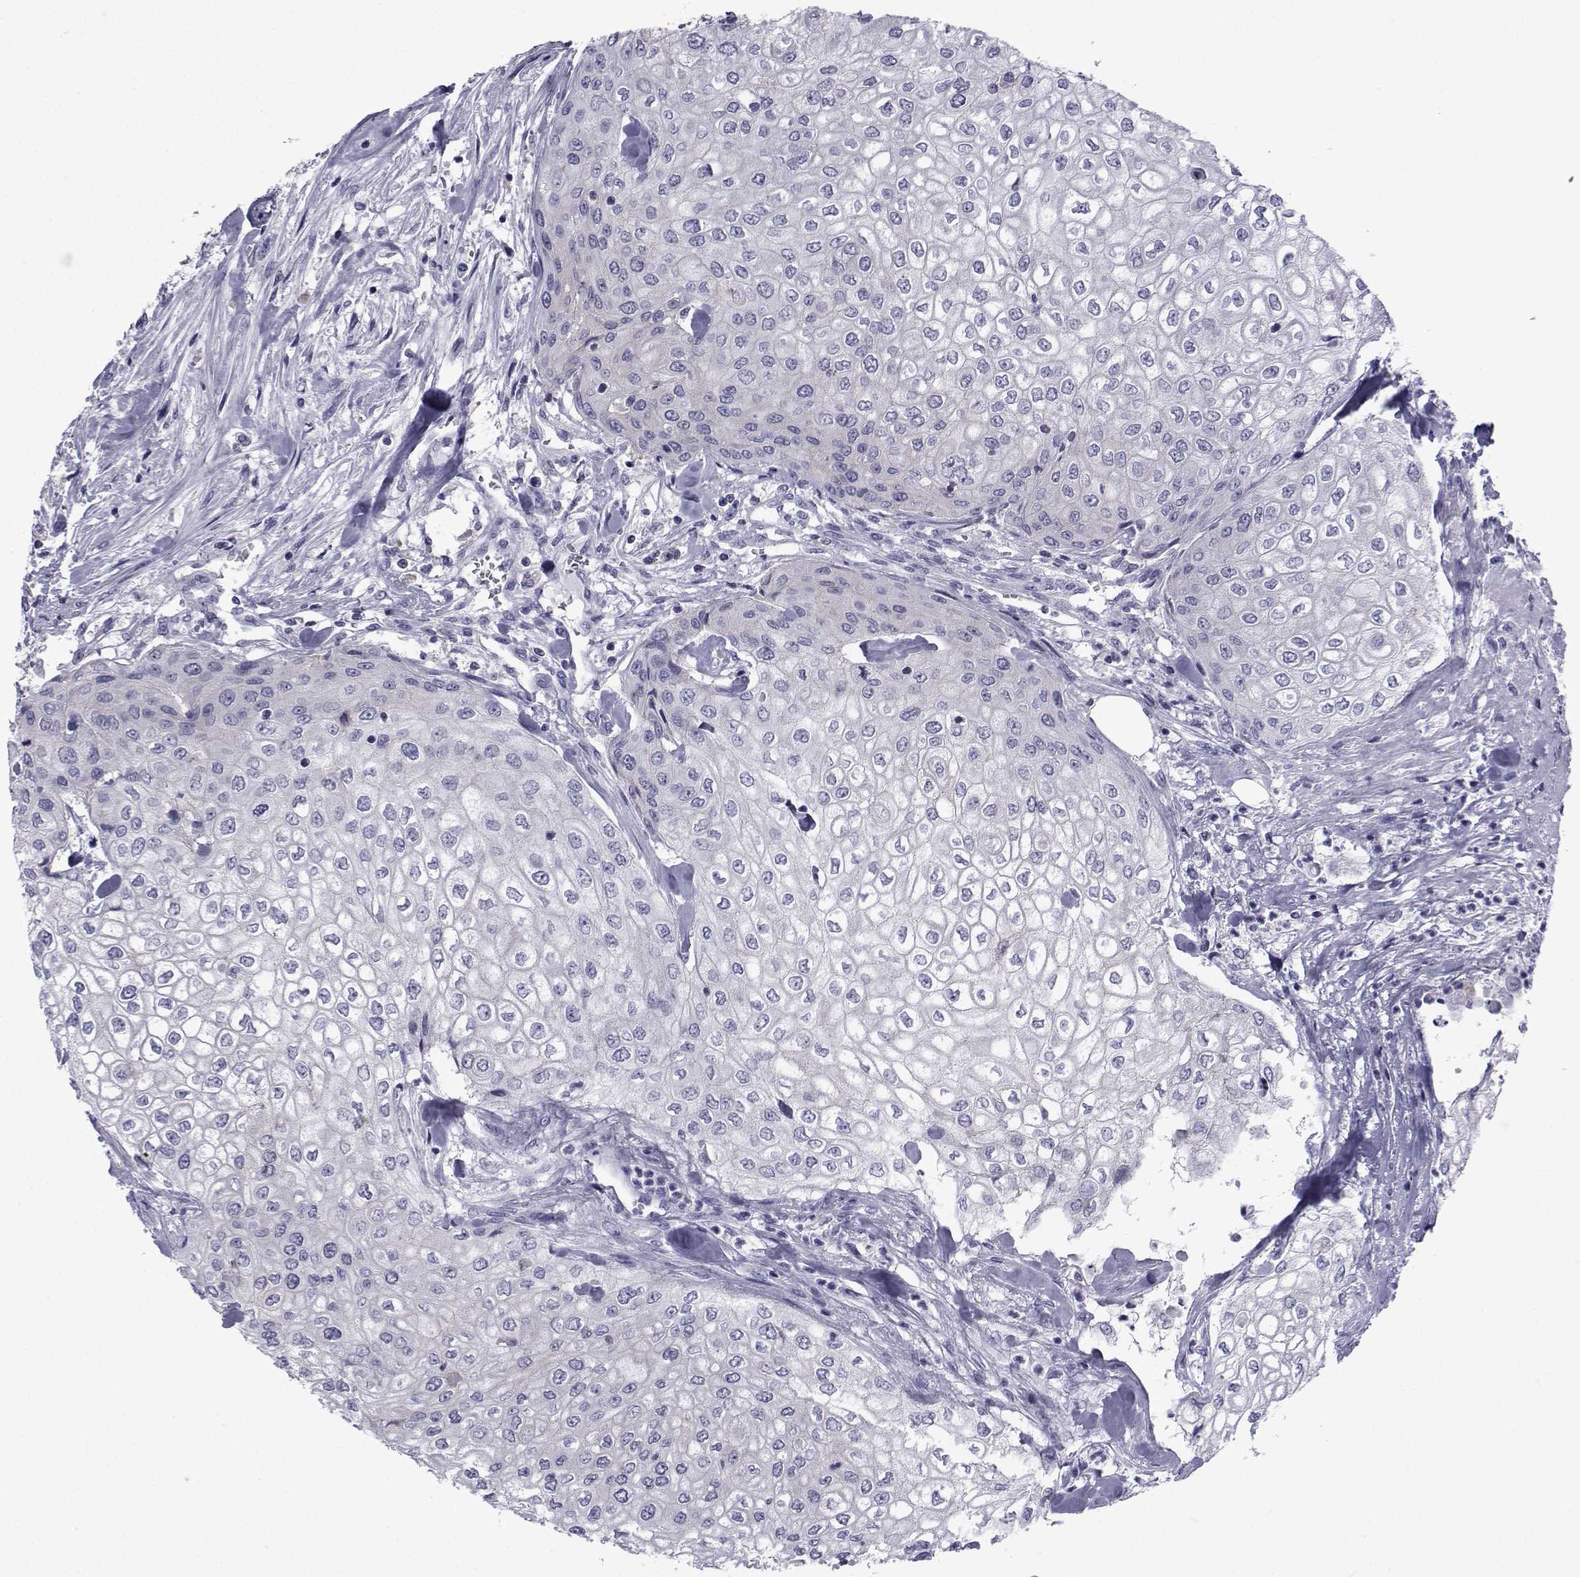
{"staining": {"intensity": "negative", "quantity": "none", "location": "none"}, "tissue": "urothelial cancer", "cell_type": "Tumor cells", "image_type": "cancer", "snomed": [{"axis": "morphology", "description": "Urothelial carcinoma, High grade"}, {"axis": "topography", "description": "Urinary bladder"}], "caption": "Protein analysis of urothelial cancer exhibits no significant staining in tumor cells. (DAB (3,3'-diaminobenzidine) immunohistochemistry, high magnification).", "gene": "PDE6H", "patient": {"sex": "male", "age": 62}}